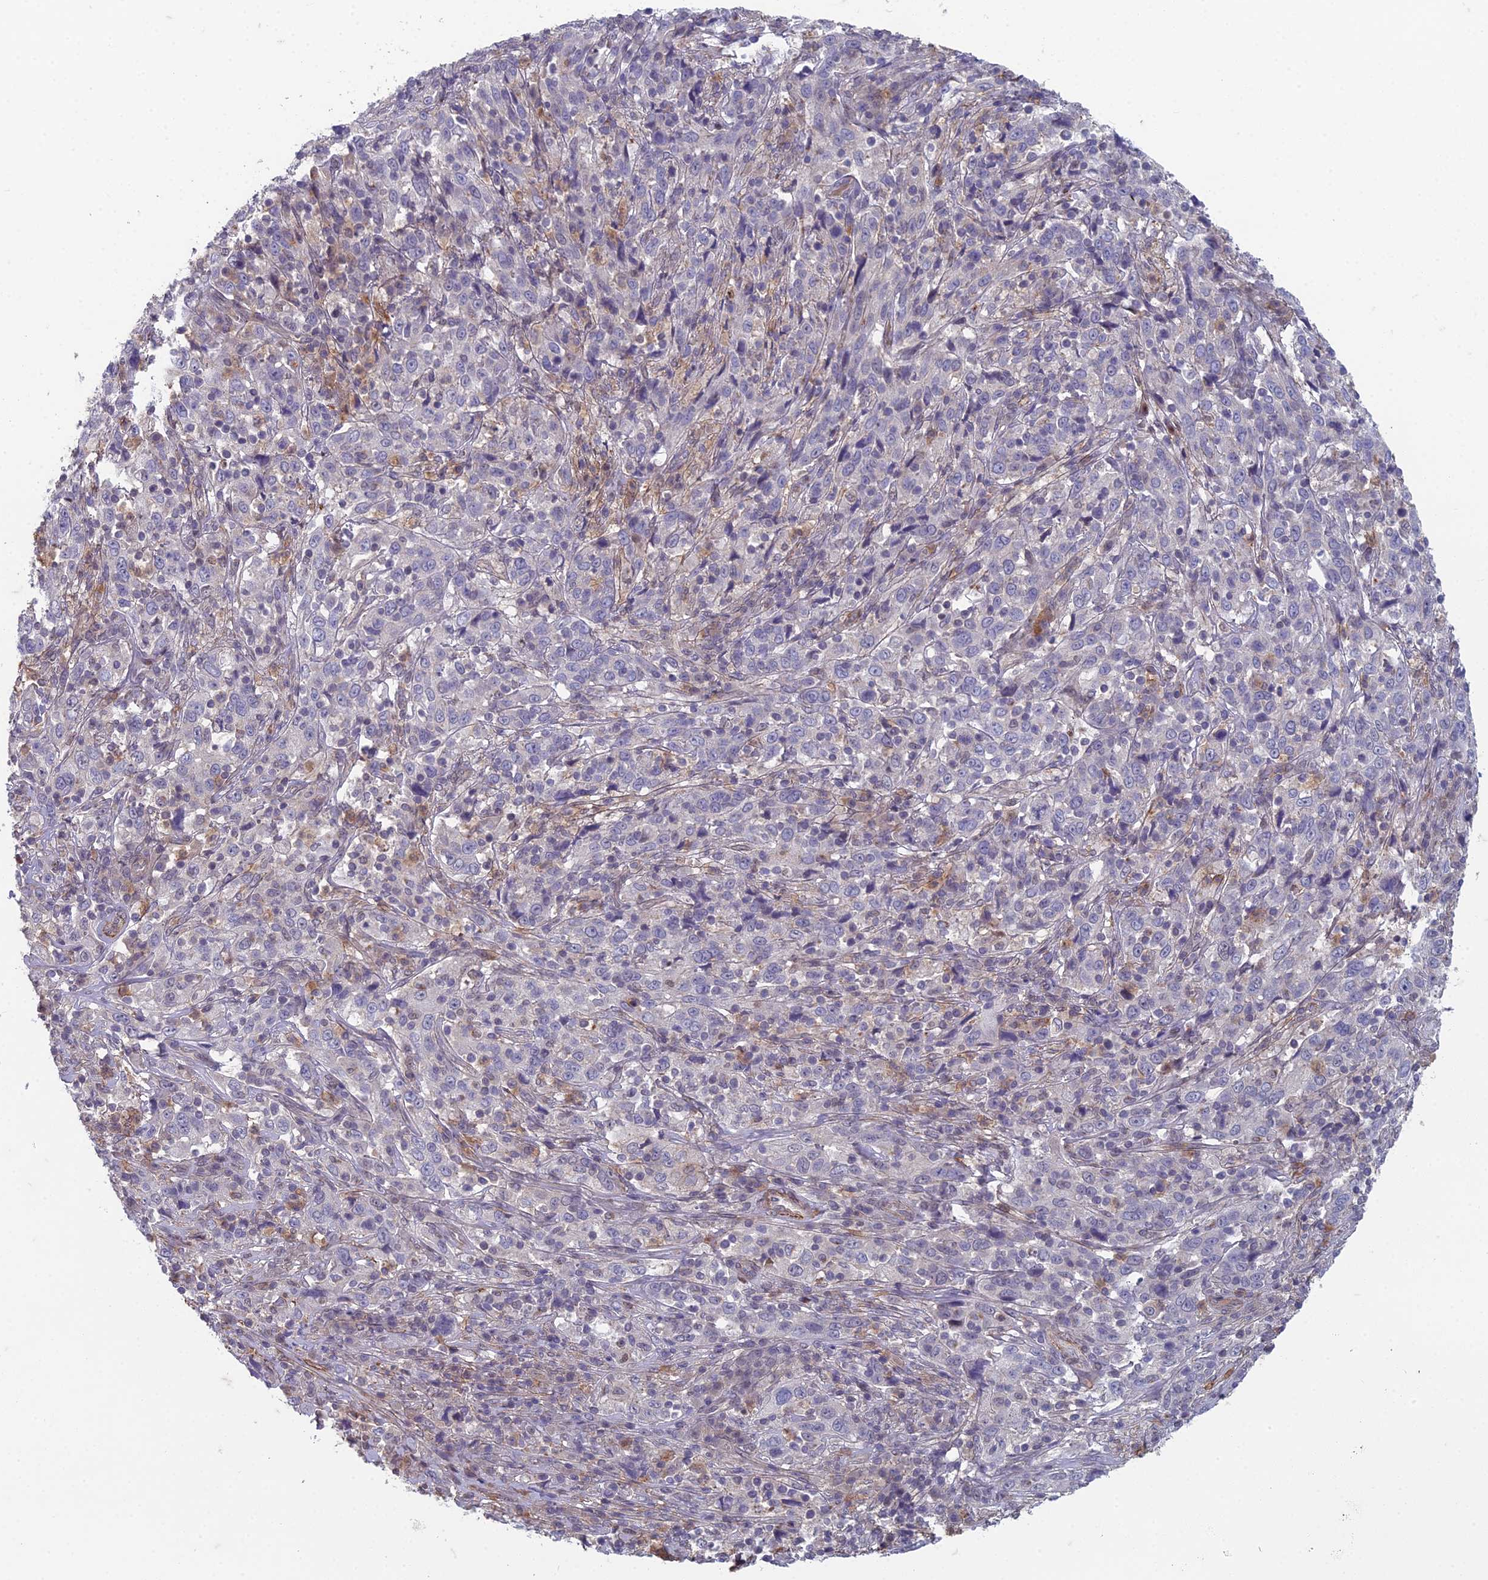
{"staining": {"intensity": "negative", "quantity": "none", "location": "none"}, "tissue": "cervical cancer", "cell_type": "Tumor cells", "image_type": "cancer", "snomed": [{"axis": "morphology", "description": "Squamous cell carcinoma, NOS"}, {"axis": "topography", "description": "Cervix"}], "caption": "Immunohistochemistry (IHC) micrograph of human cervical cancer stained for a protein (brown), which demonstrates no positivity in tumor cells. (Stains: DAB (3,3'-diaminobenzidine) immunohistochemistry (IHC) with hematoxylin counter stain, Microscopy: brightfield microscopy at high magnification).", "gene": "ZNF626", "patient": {"sex": "female", "age": 46}}